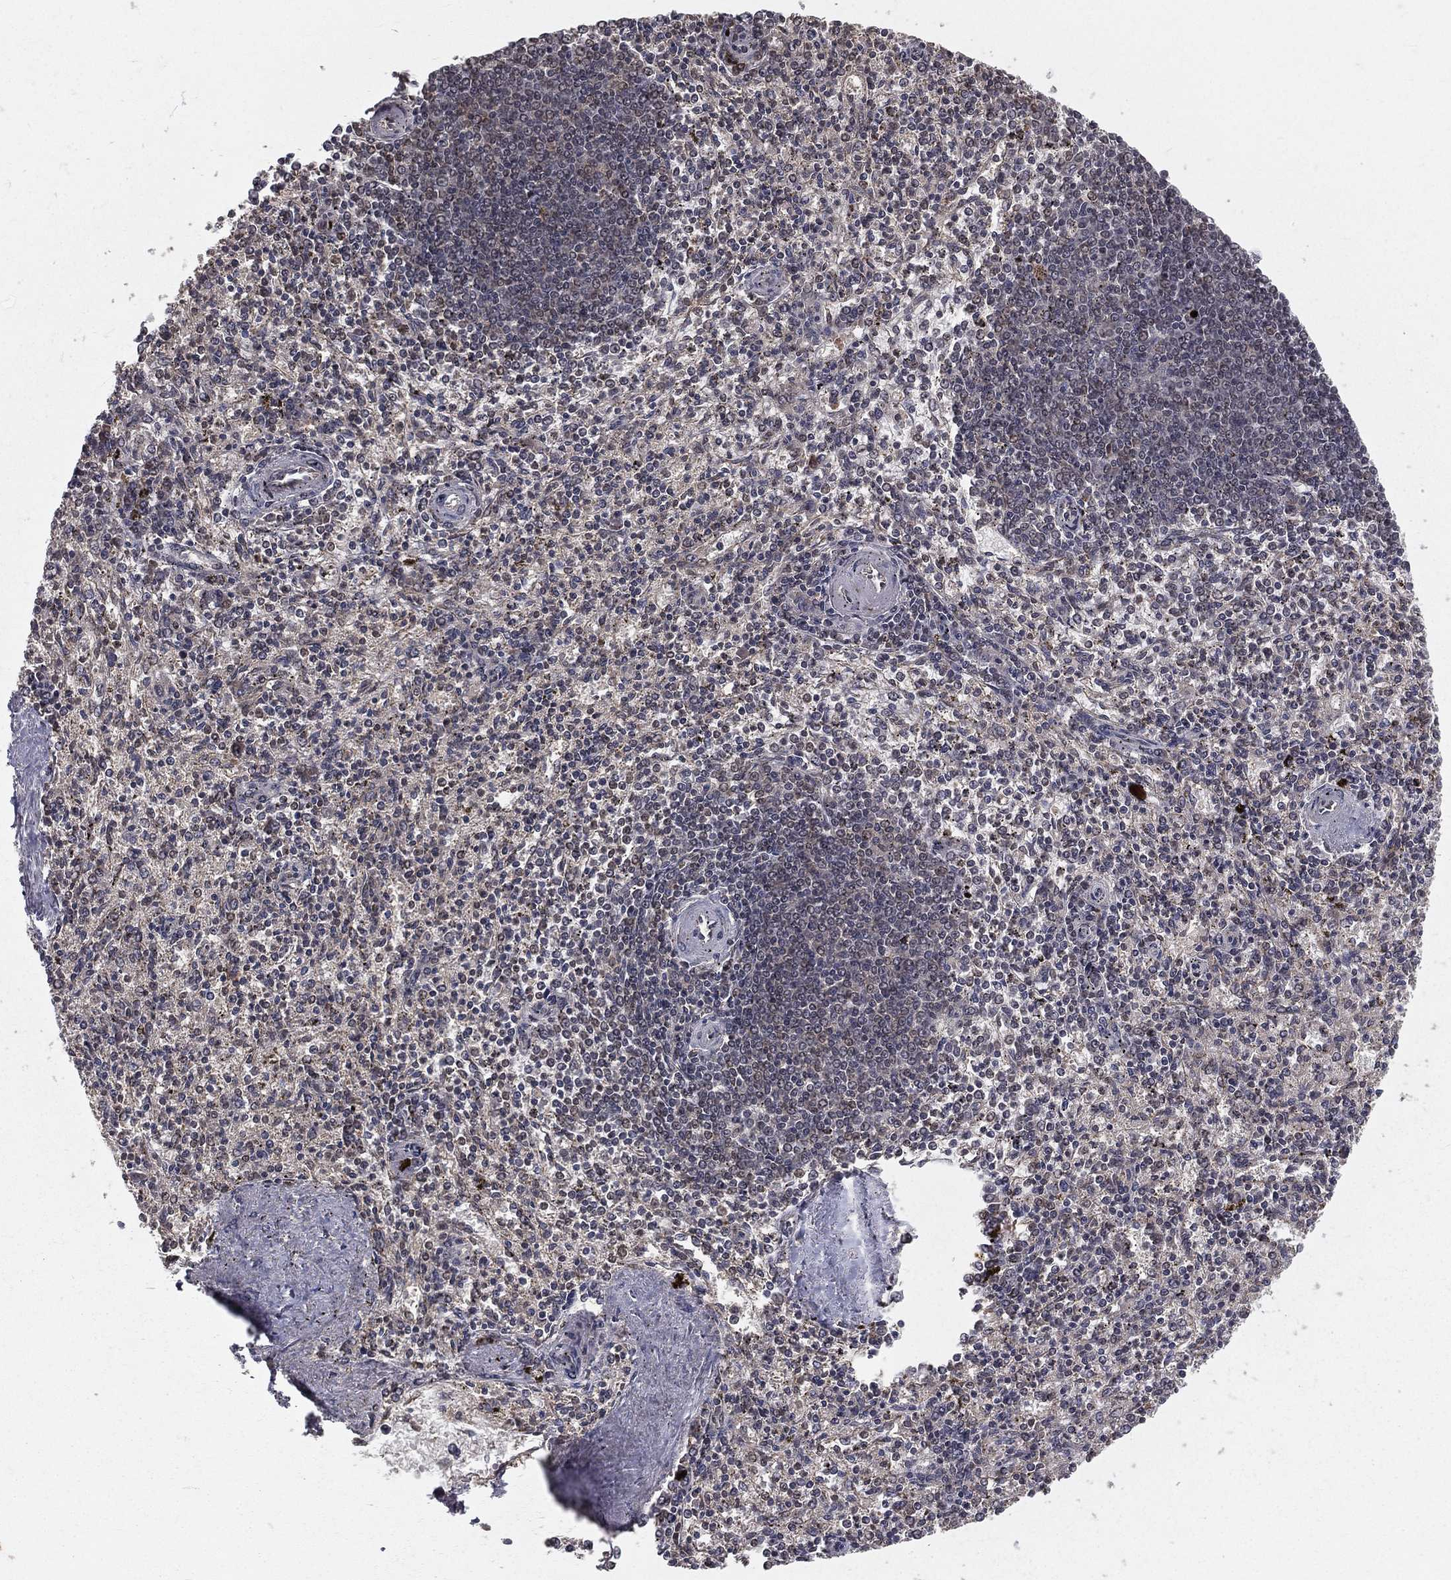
{"staining": {"intensity": "negative", "quantity": "none", "location": "none"}, "tissue": "spleen", "cell_type": "Cells in red pulp", "image_type": "normal", "snomed": [{"axis": "morphology", "description": "Normal tissue, NOS"}, {"axis": "topography", "description": "Spleen"}], "caption": "A high-resolution histopathology image shows IHC staining of unremarkable spleen, which shows no significant positivity in cells in red pulp. (DAB IHC, high magnification).", "gene": "ZDHHC15", "patient": {"sex": "female", "age": 37}}